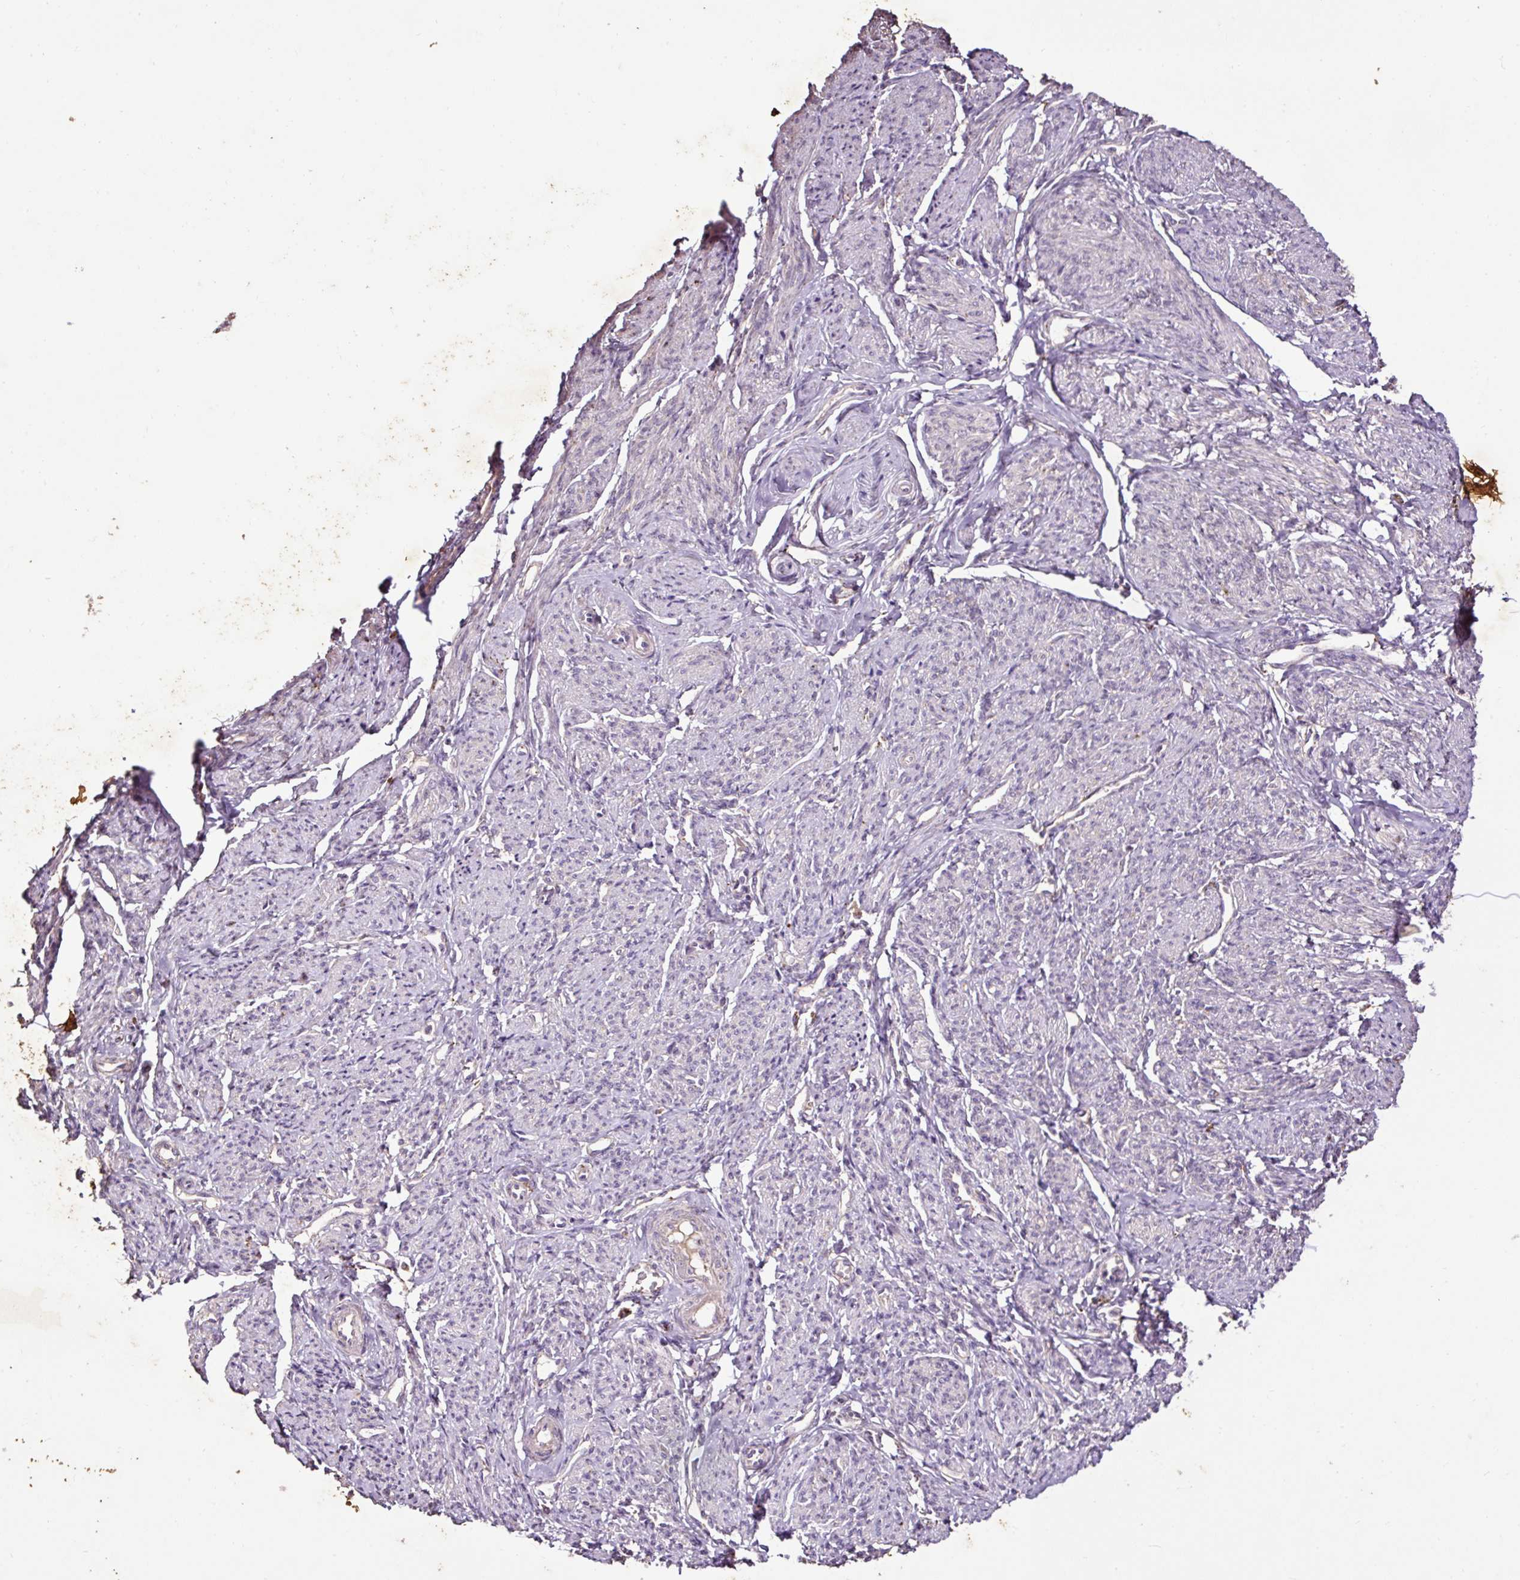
{"staining": {"intensity": "negative", "quantity": "none", "location": "none"}, "tissue": "smooth muscle", "cell_type": "Smooth muscle cells", "image_type": "normal", "snomed": [{"axis": "morphology", "description": "Normal tissue, NOS"}, {"axis": "topography", "description": "Smooth muscle"}], "caption": "Smooth muscle stained for a protein using IHC exhibits no staining smooth muscle cells.", "gene": "LRTM2", "patient": {"sex": "female", "age": 65}}